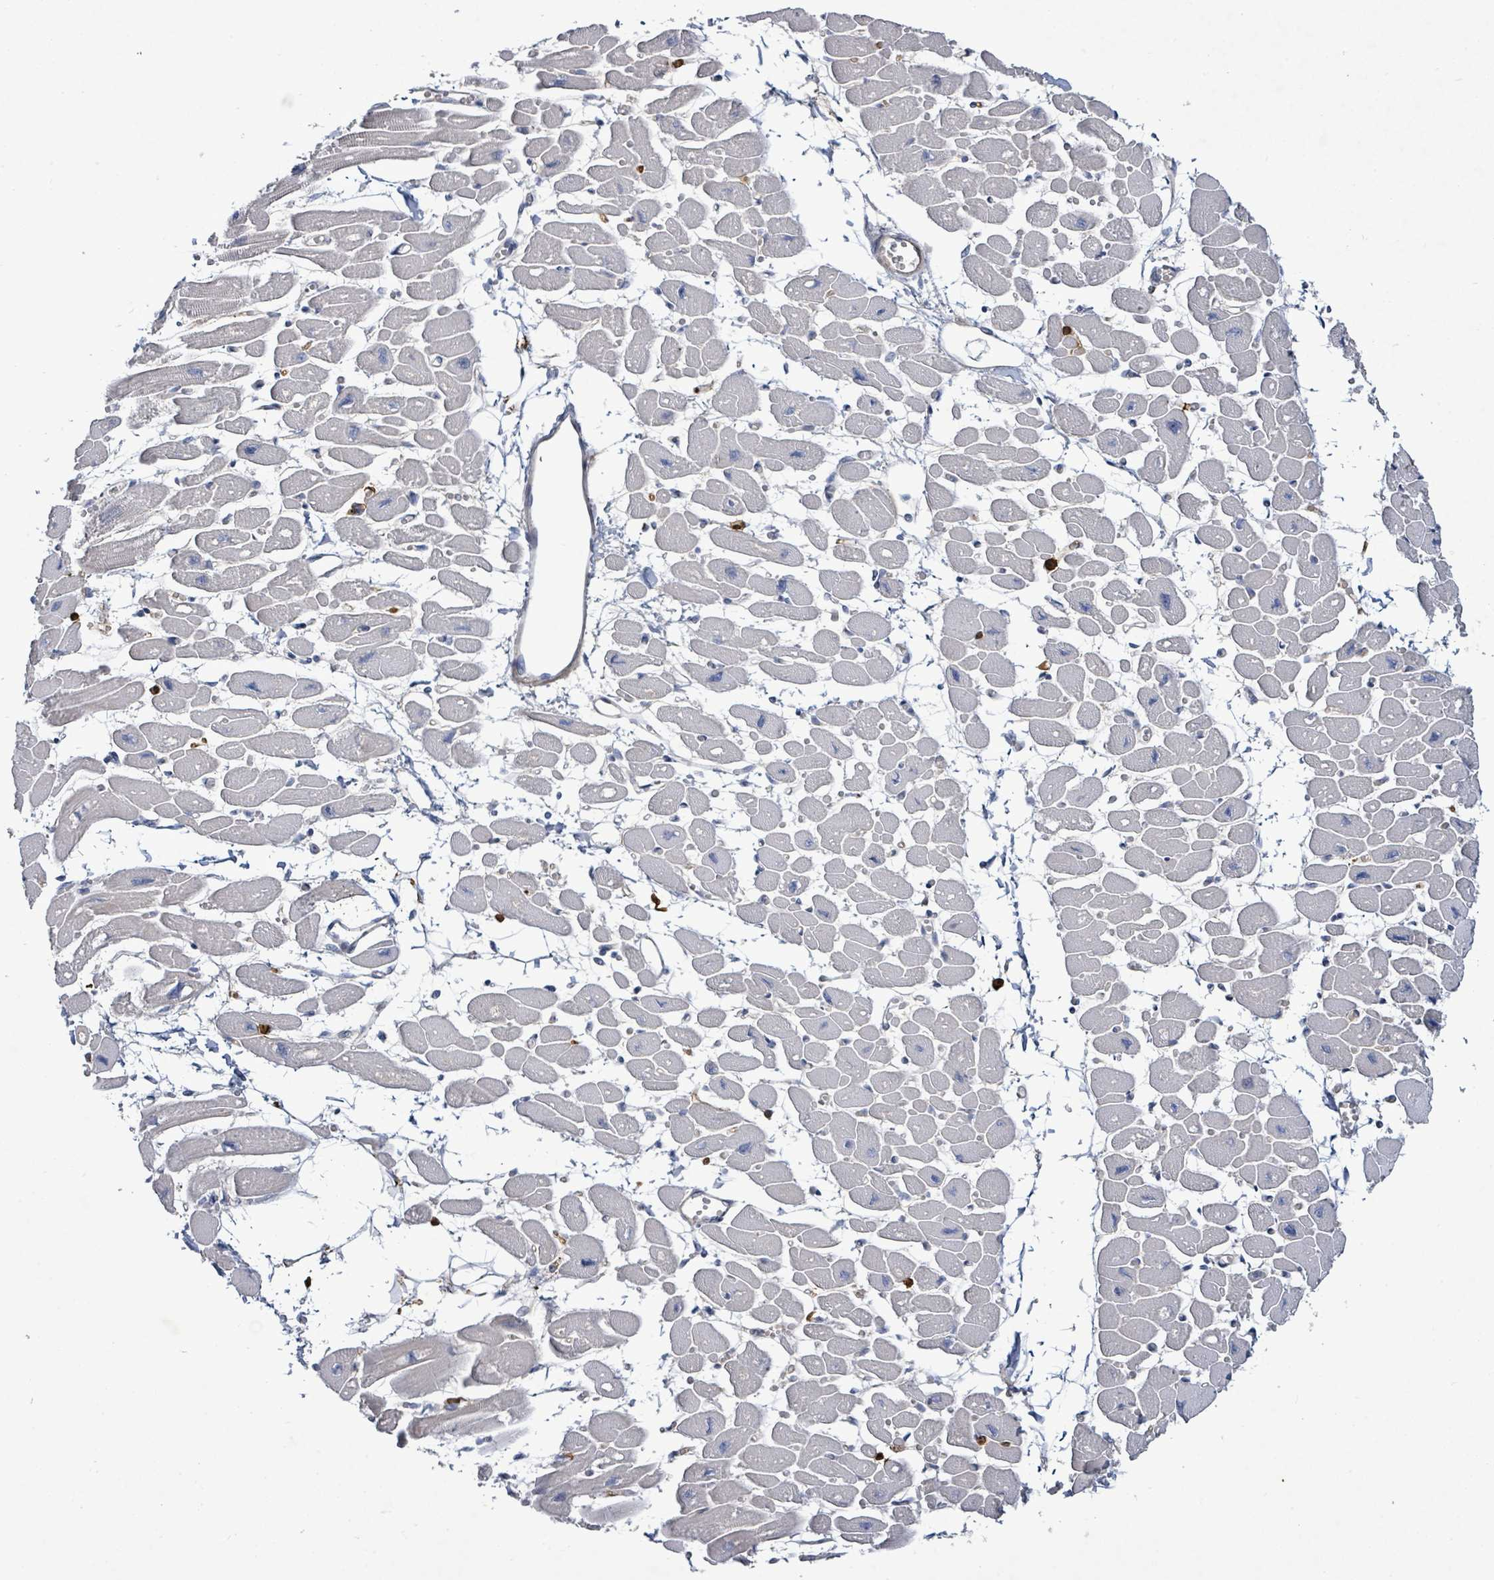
{"staining": {"intensity": "negative", "quantity": "none", "location": "none"}, "tissue": "heart muscle", "cell_type": "Cardiomyocytes", "image_type": "normal", "snomed": [{"axis": "morphology", "description": "Normal tissue, NOS"}, {"axis": "topography", "description": "Heart"}], "caption": "The immunohistochemistry micrograph has no significant positivity in cardiomyocytes of heart muscle. Brightfield microscopy of immunohistochemistry (IHC) stained with DAB (brown) and hematoxylin (blue), captured at high magnification.", "gene": "FAM210A", "patient": {"sex": "female", "age": 54}}